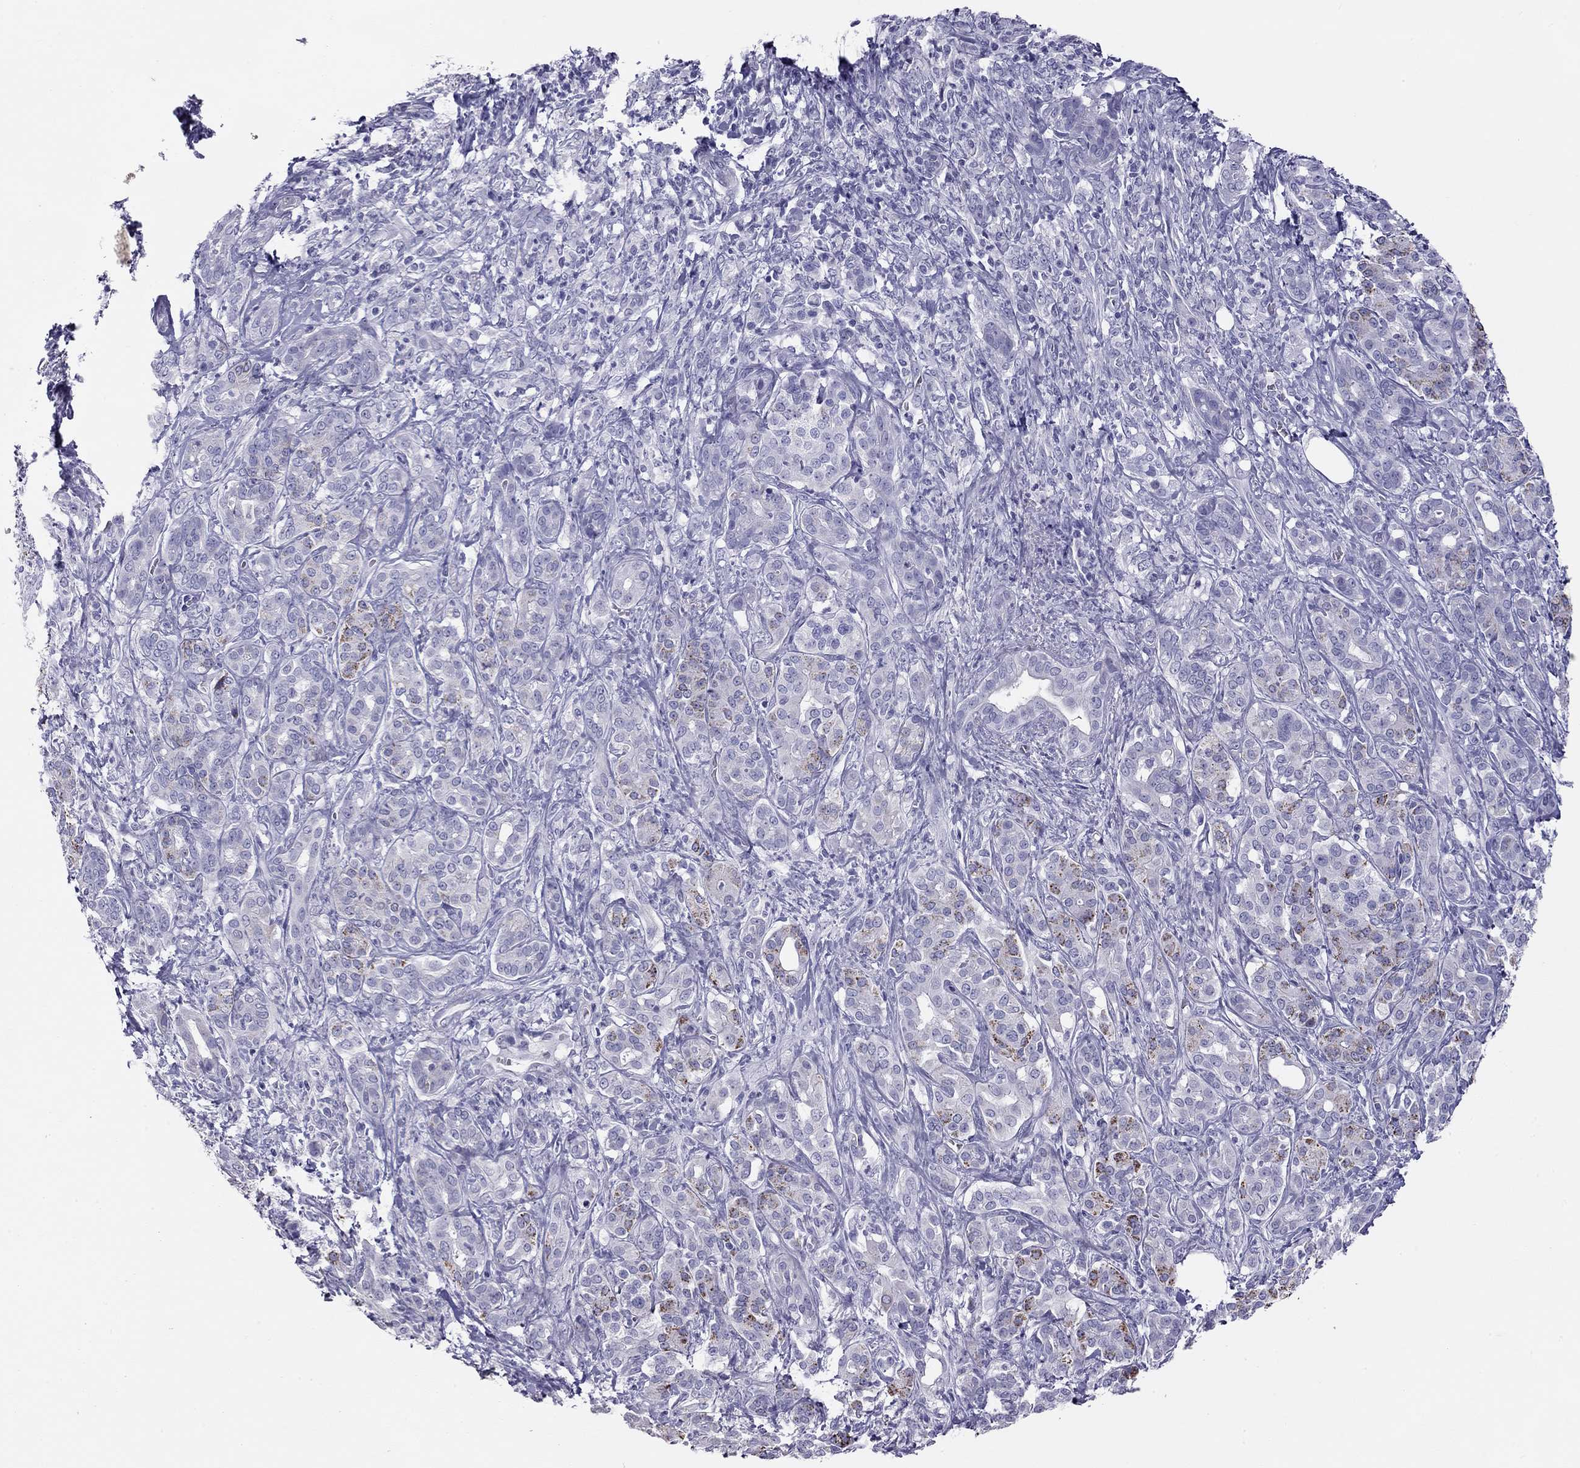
{"staining": {"intensity": "moderate", "quantity": "<25%", "location": "cytoplasmic/membranous"}, "tissue": "pancreatic cancer", "cell_type": "Tumor cells", "image_type": "cancer", "snomed": [{"axis": "morphology", "description": "Normal tissue, NOS"}, {"axis": "morphology", "description": "Inflammation, NOS"}, {"axis": "morphology", "description": "Adenocarcinoma, NOS"}, {"axis": "topography", "description": "Pancreas"}], "caption": "Human pancreatic adenocarcinoma stained with a brown dye exhibits moderate cytoplasmic/membranous positive positivity in about <25% of tumor cells.", "gene": "KCNV2", "patient": {"sex": "male", "age": 57}}